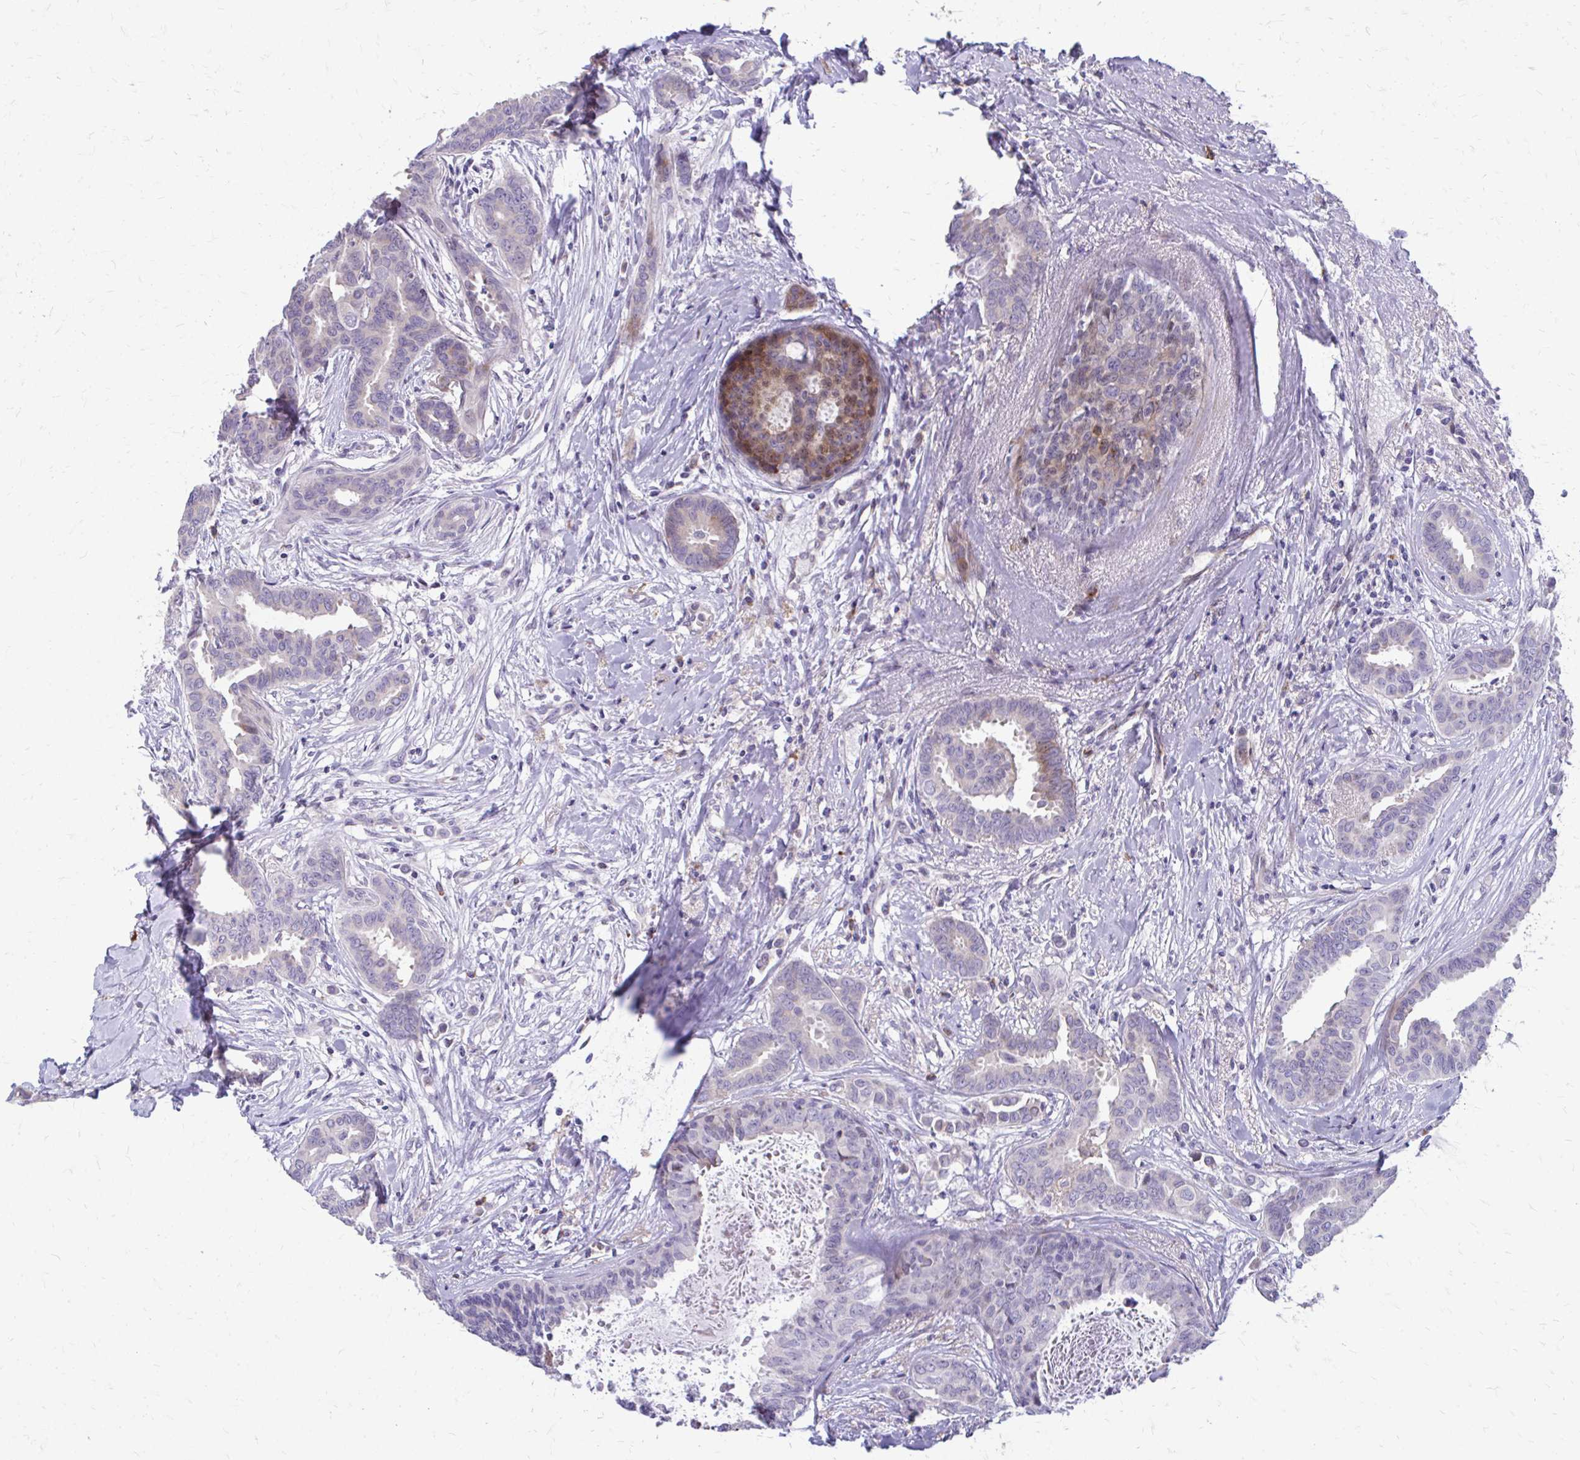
{"staining": {"intensity": "negative", "quantity": "none", "location": "none"}, "tissue": "breast cancer", "cell_type": "Tumor cells", "image_type": "cancer", "snomed": [{"axis": "morphology", "description": "Duct carcinoma"}, {"axis": "topography", "description": "Breast"}], "caption": "Immunohistochemistry (IHC) photomicrograph of invasive ductal carcinoma (breast) stained for a protein (brown), which displays no staining in tumor cells. (DAB (3,3'-diaminobenzidine) immunohistochemistry (IHC) with hematoxylin counter stain).", "gene": "FUNDC2", "patient": {"sex": "female", "age": 45}}